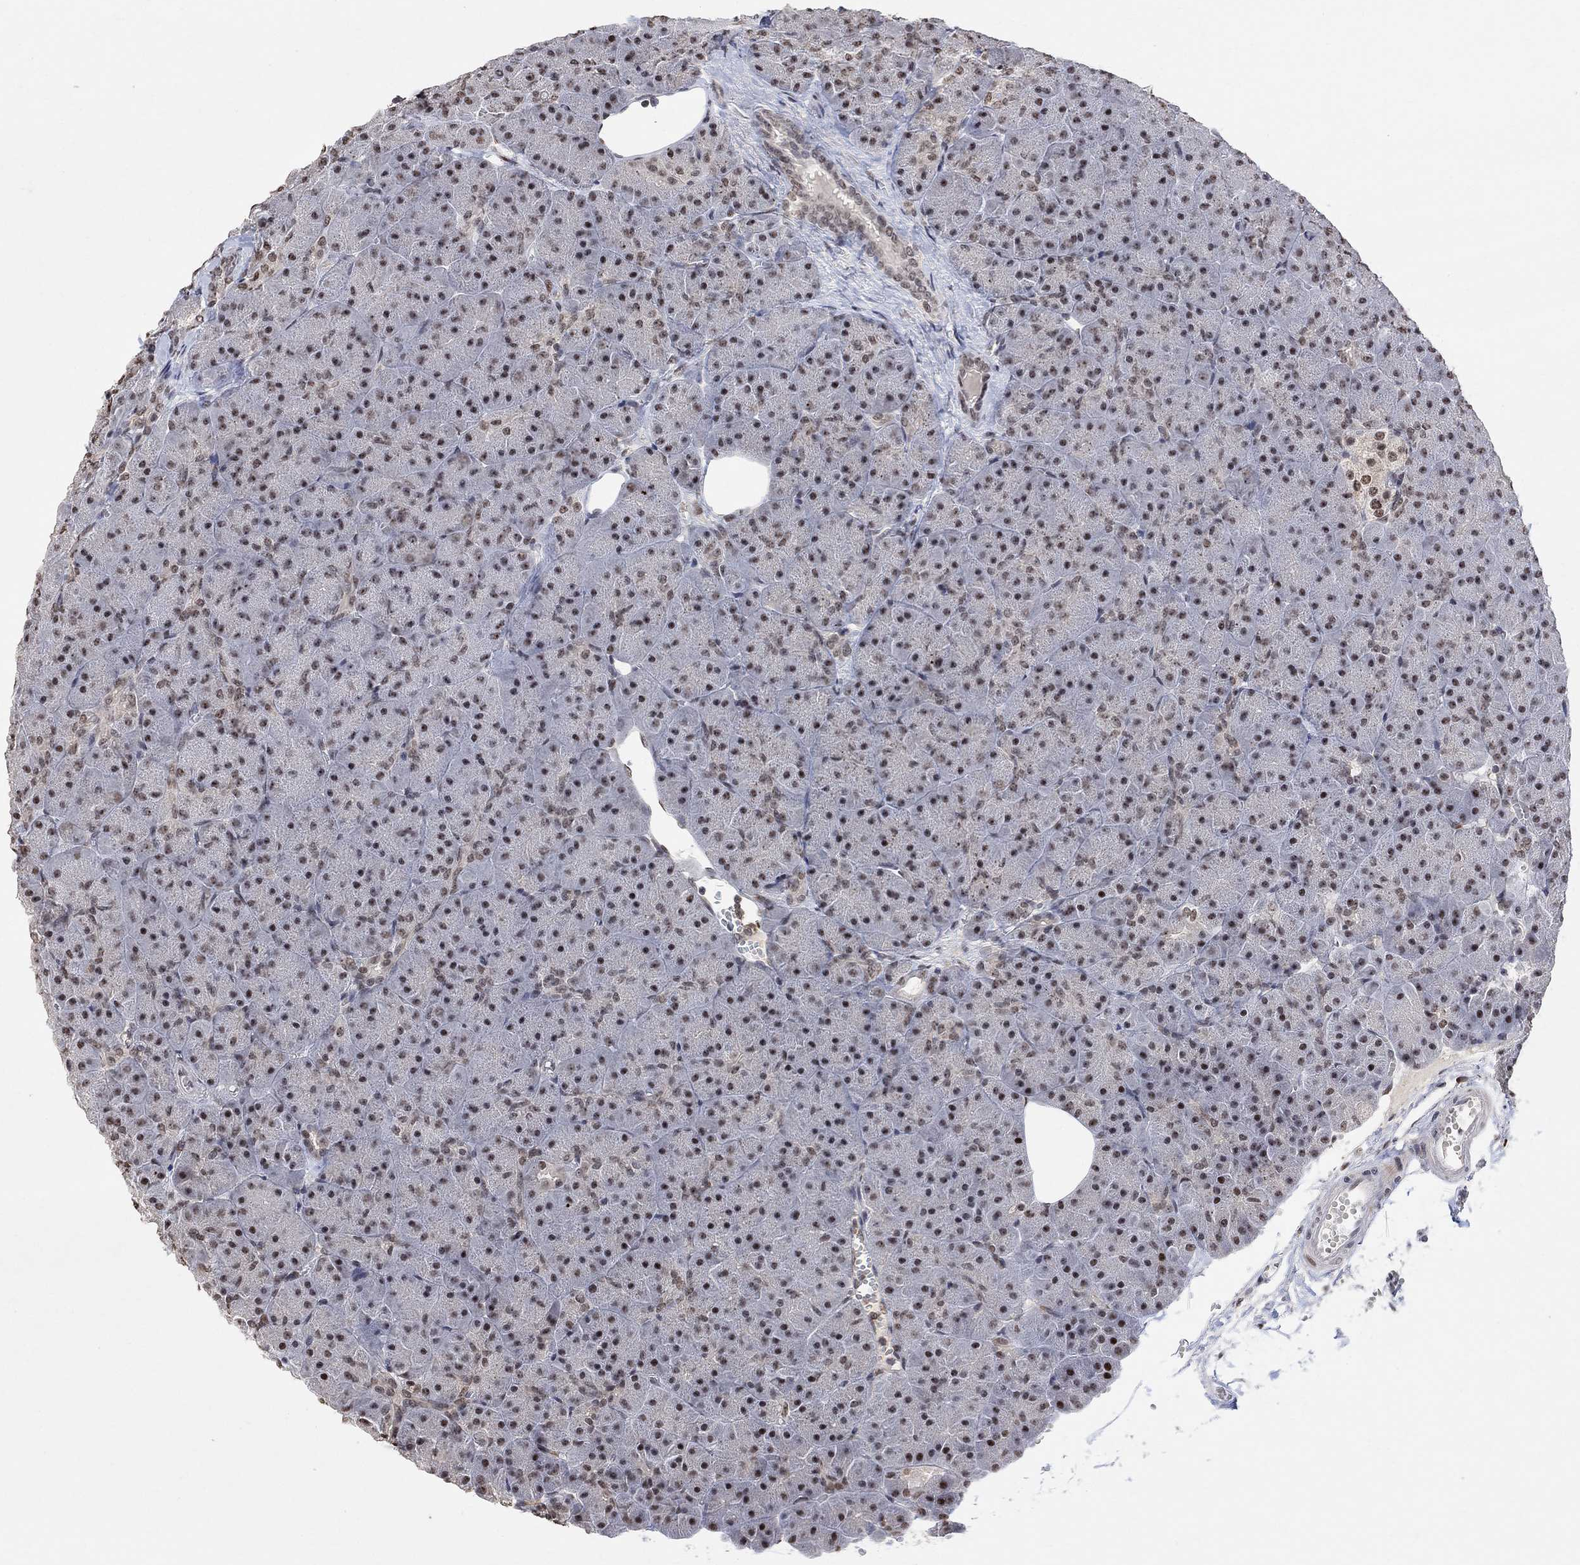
{"staining": {"intensity": "strong", "quantity": "<25%", "location": "nuclear"}, "tissue": "pancreas", "cell_type": "Exocrine glandular cells", "image_type": "normal", "snomed": [{"axis": "morphology", "description": "Normal tissue, NOS"}, {"axis": "topography", "description": "Pancreas"}], "caption": "The photomicrograph exhibits immunohistochemical staining of normal pancreas. There is strong nuclear positivity is identified in approximately <25% of exocrine glandular cells.", "gene": "E4F1", "patient": {"sex": "male", "age": 61}}